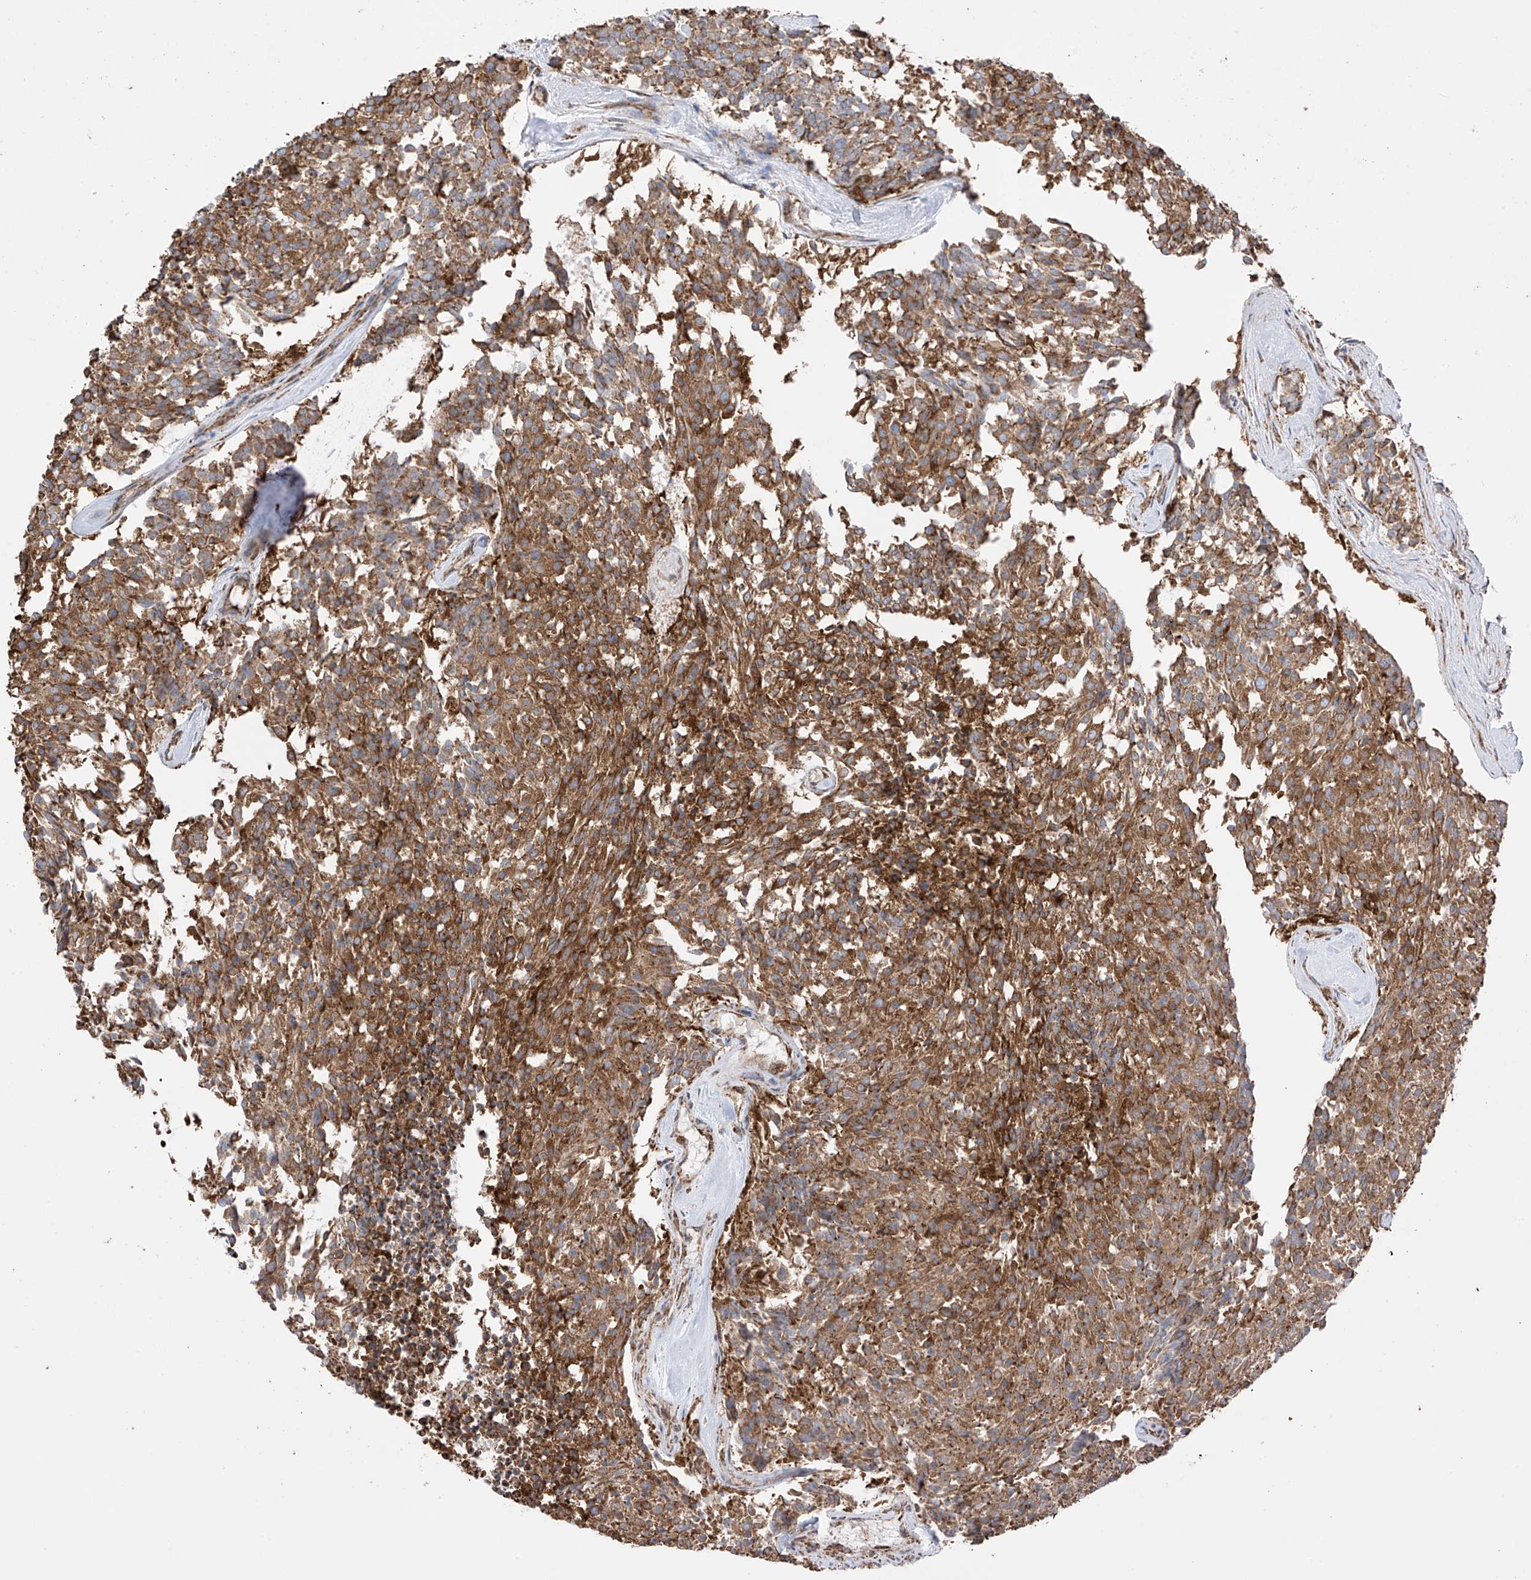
{"staining": {"intensity": "strong", "quantity": ">75%", "location": "cytoplasmic/membranous"}, "tissue": "carcinoid", "cell_type": "Tumor cells", "image_type": "cancer", "snomed": [{"axis": "morphology", "description": "Carcinoid, malignant, NOS"}, {"axis": "topography", "description": "Pancreas"}], "caption": "About >75% of tumor cells in human carcinoid display strong cytoplasmic/membranous protein positivity as visualized by brown immunohistochemical staining.", "gene": "XKR3", "patient": {"sex": "female", "age": 54}}